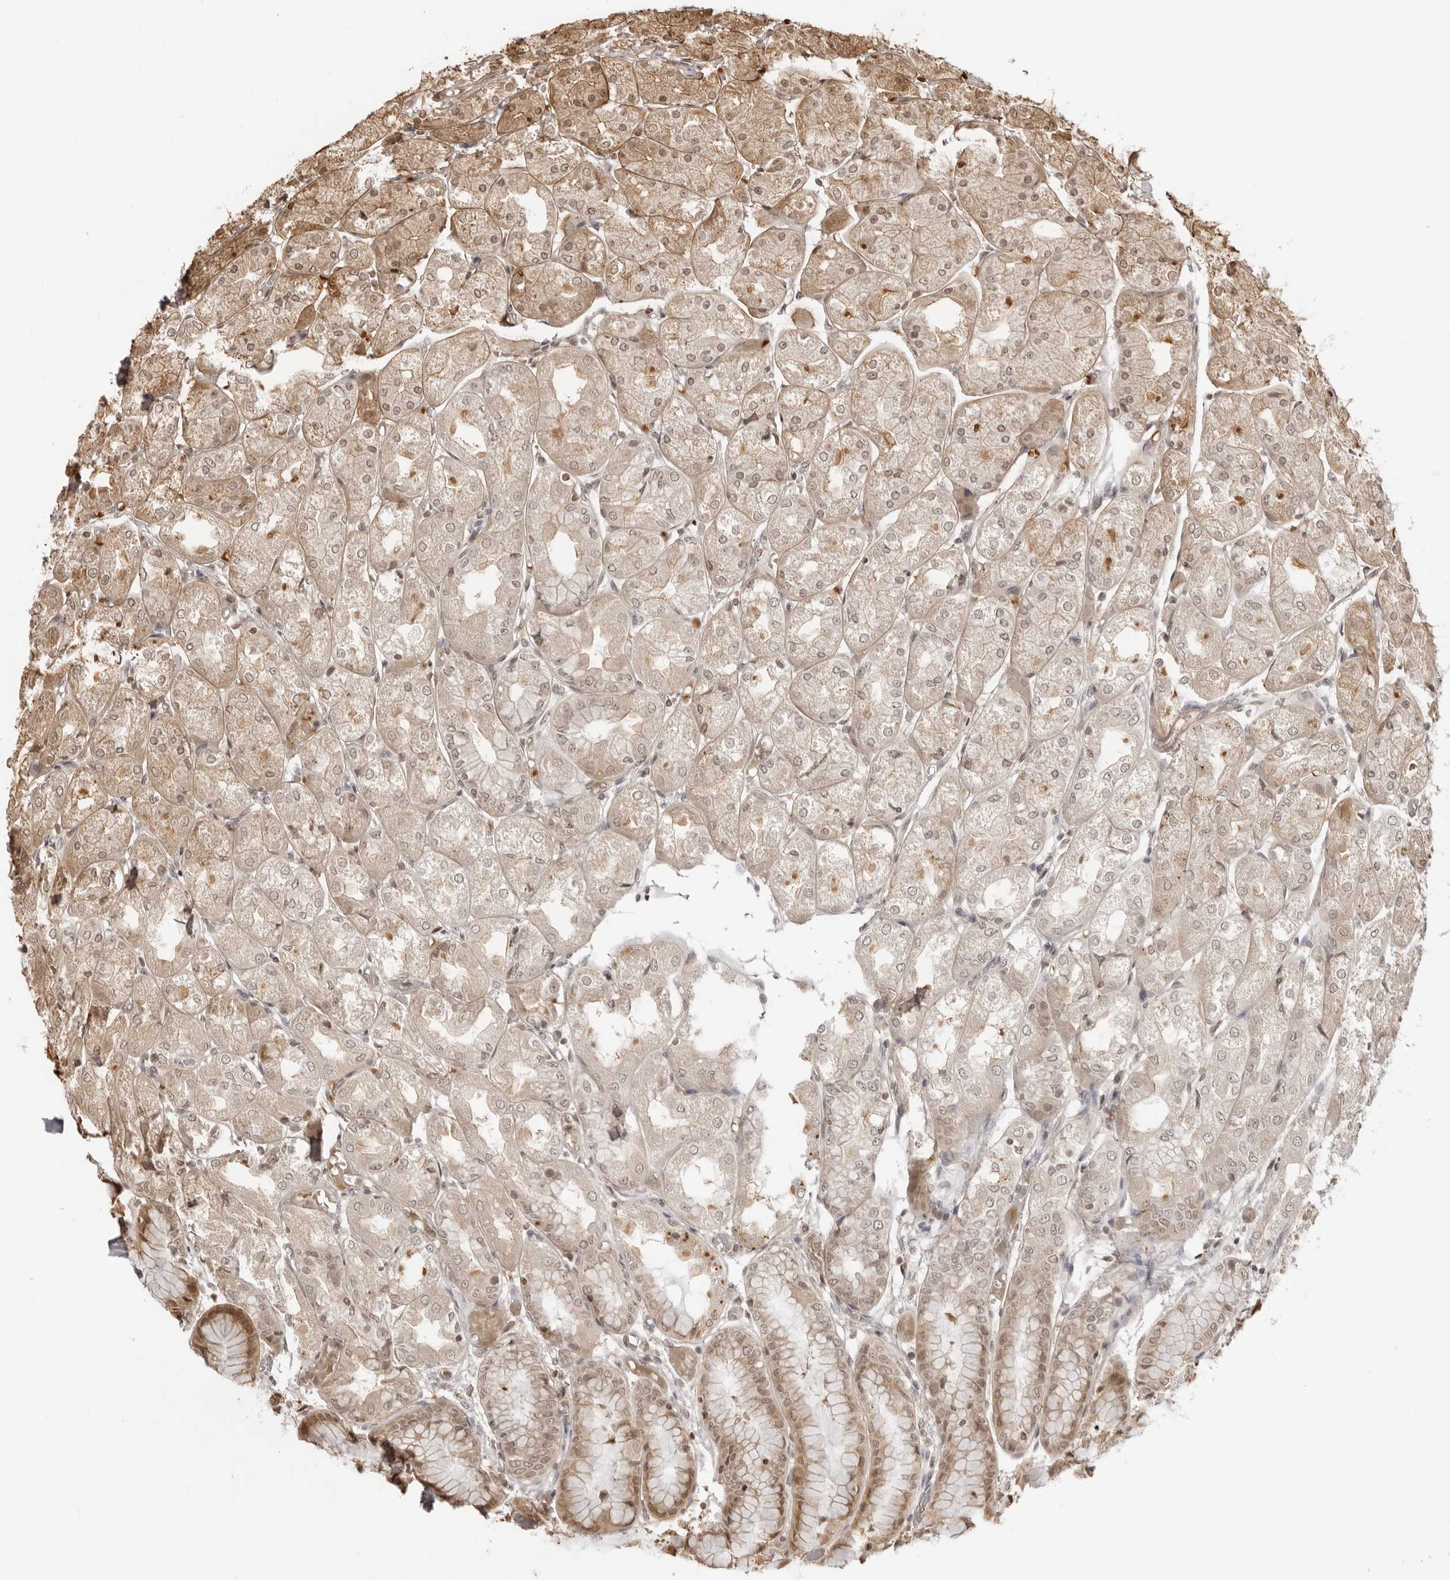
{"staining": {"intensity": "moderate", "quantity": "25%-75%", "location": "cytoplasmic/membranous,nuclear"}, "tissue": "stomach", "cell_type": "Glandular cells", "image_type": "normal", "snomed": [{"axis": "morphology", "description": "Normal tissue, NOS"}, {"axis": "topography", "description": "Stomach, upper"}], "caption": "Protein expression analysis of unremarkable human stomach reveals moderate cytoplasmic/membranous,nuclear expression in approximately 25%-75% of glandular cells. (DAB (3,3'-diaminobenzidine) = brown stain, brightfield microscopy at high magnification).", "gene": "IKBKE", "patient": {"sex": "male", "age": 72}}